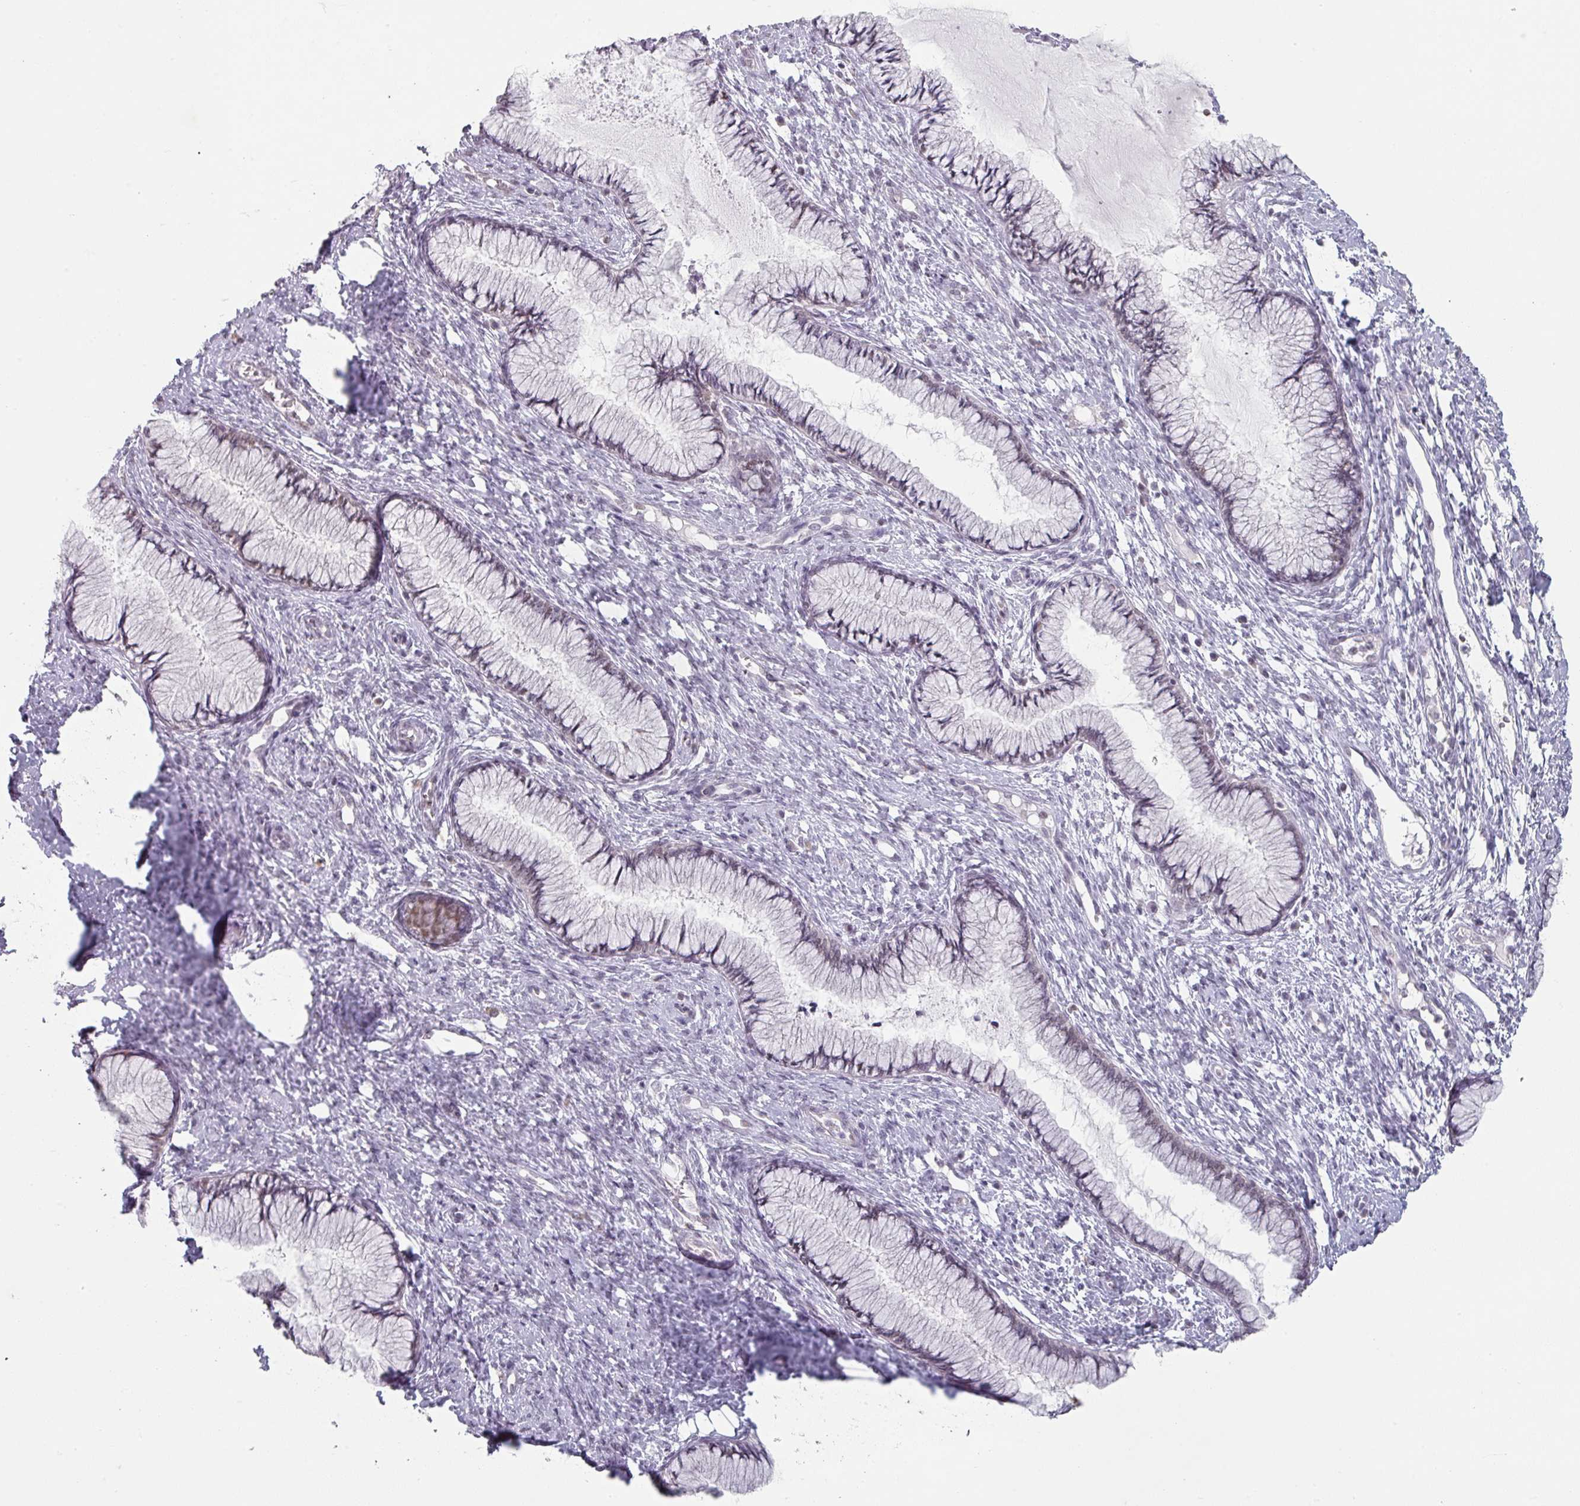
{"staining": {"intensity": "negative", "quantity": "none", "location": "none"}, "tissue": "cervix", "cell_type": "Glandular cells", "image_type": "normal", "snomed": [{"axis": "morphology", "description": "Normal tissue, NOS"}, {"axis": "topography", "description": "Cervix"}], "caption": "The micrograph displays no staining of glandular cells in normal cervix.", "gene": "SPRR1A", "patient": {"sex": "female", "age": 42}}